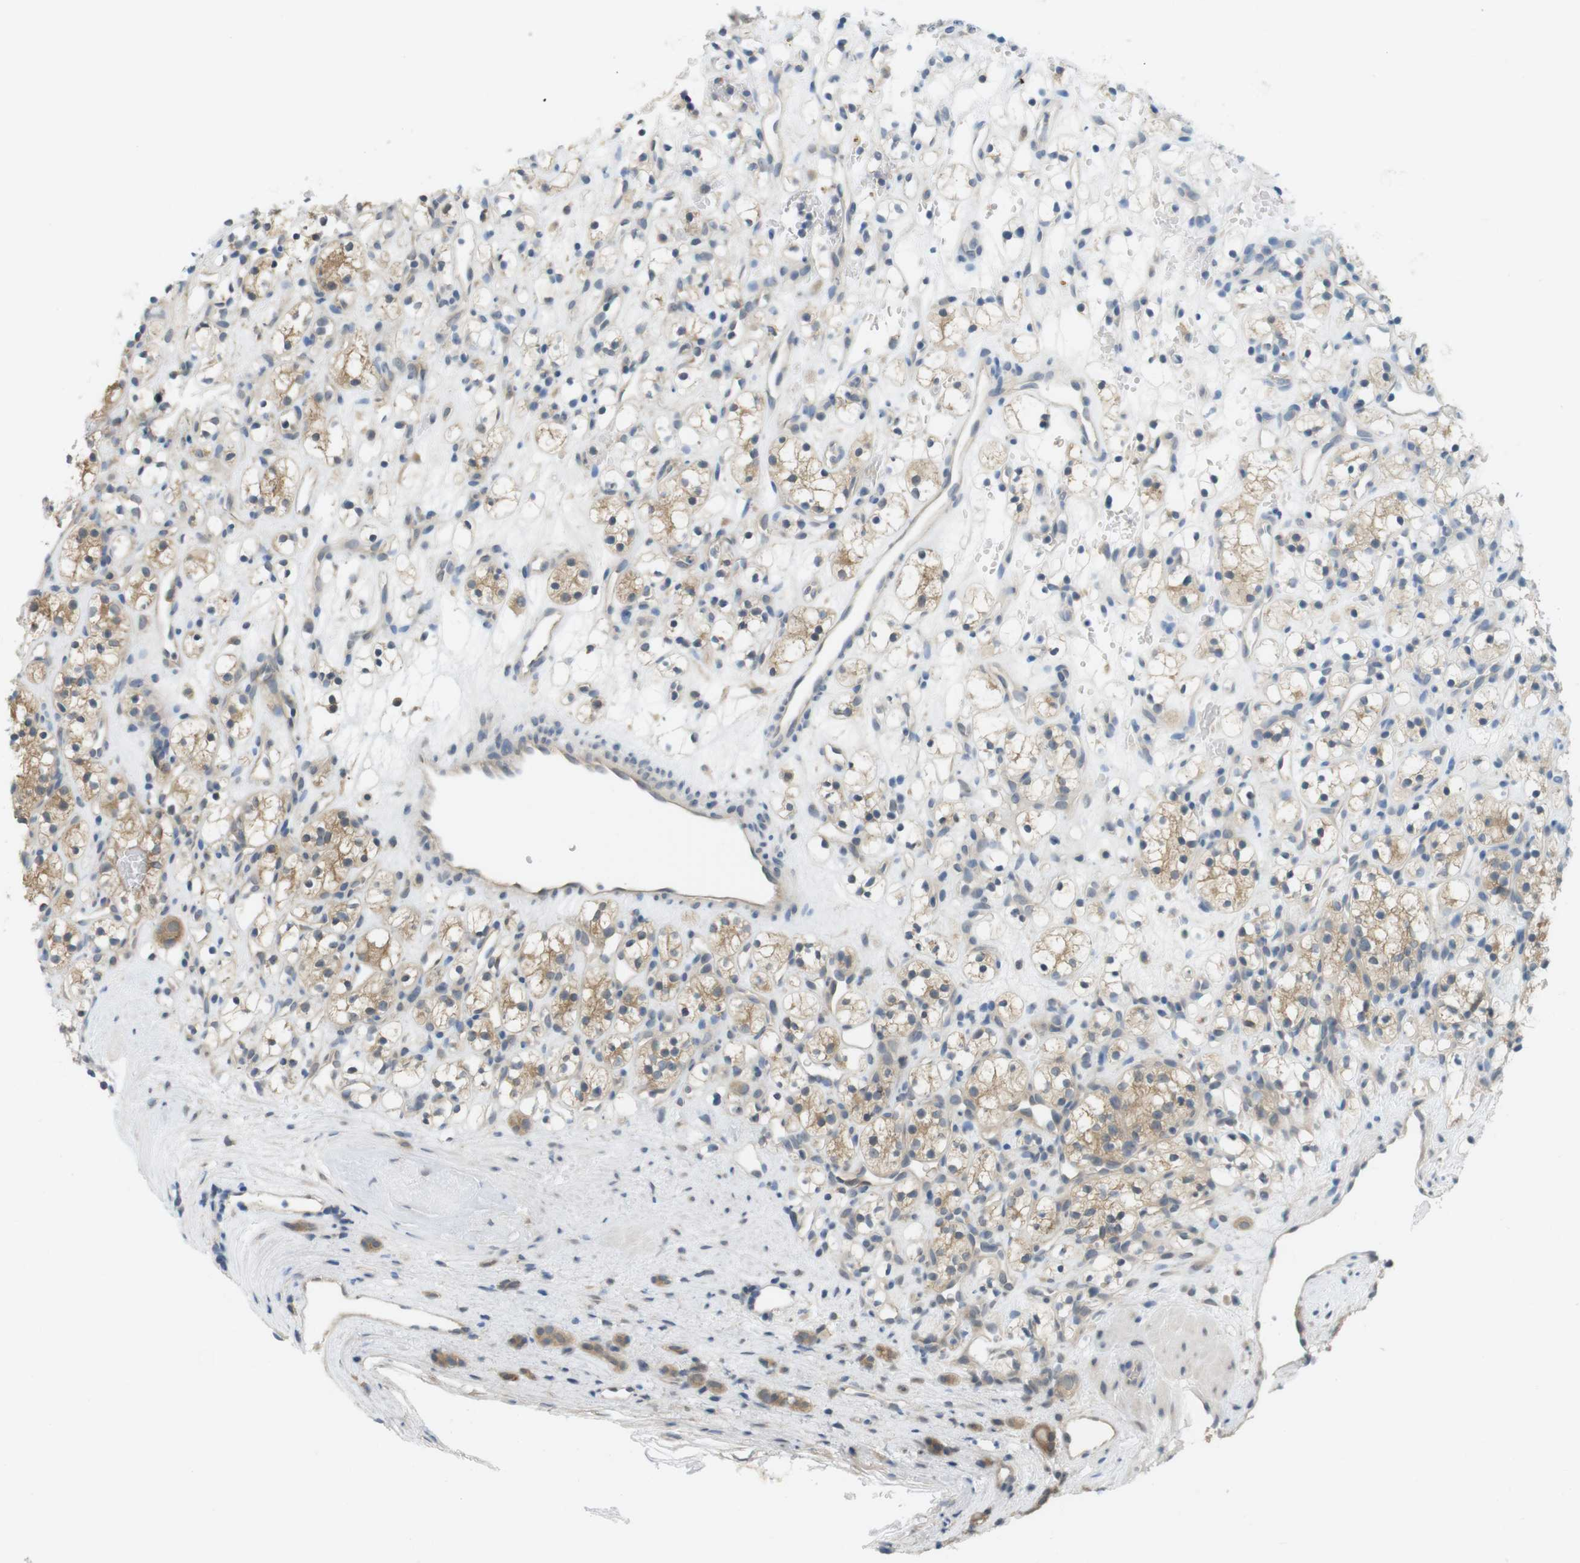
{"staining": {"intensity": "moderate", "quantity": "25%-75%", "location": "cytoplasmic/membranous"}, "tissue": "renal cancer", "cell_type": "Tumor cells", "image_type": "cancer", "snomed": [{"axis": "morphology", "description": "Adenocarcinoma, NOS"}, {"axis": "topography", "description": "Kidney"}], "caption": "A photomicrograph showing moderate cytoplasmic/membranous positivity in approximately 25%-75% of tumor cells in renal cancer (adenocarcinoma), as visualized by brown immunohistochemical staining.", "gene": "RNF130", "patient": {"sex": "female", "age": 60}}